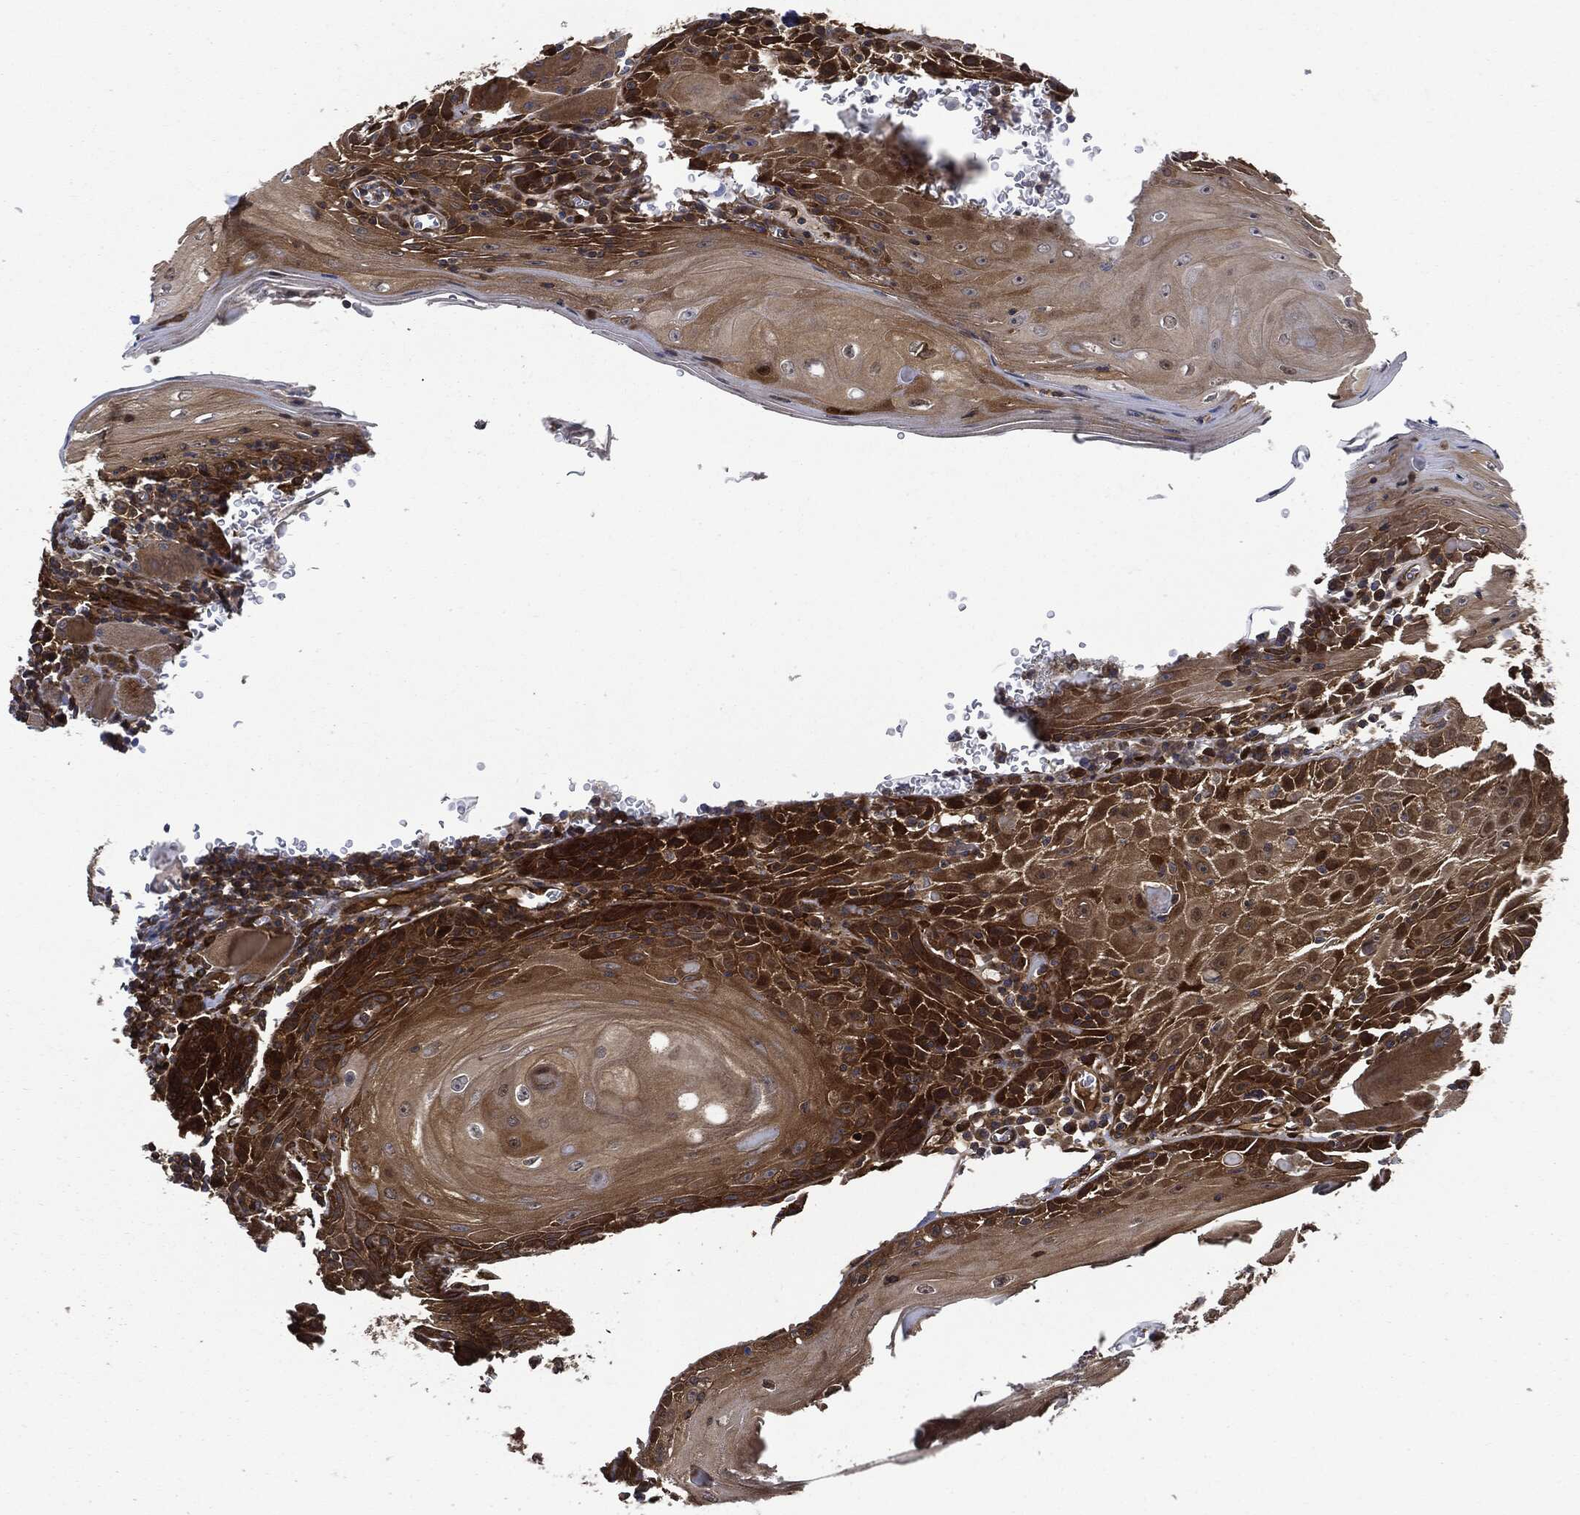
{"staining": {"intensity": "strong", "quantity": ">75%", "location": "cytoplasmic/membranous"}, "tissue": "head and neck cancer", "cell_type": "Tumor cells", "image_type": "cancer", "snomed": [{"axis": "morphology", "description": "Normal tissue, NOS"}, {"axis": "morphology", "description": "Squamous cell carcinoma, NOS"}, {"axis": "topography", "description": "Oral tissue"}, {"axis": "topography", "description": "Head-Neck"}], "caption": "A photomicrograph showing strong cytoplasmic/membranous expression in approximately >75% of tumor cells in head and neck cancer, as visualized by brown immunohistochemical staining.", "gene": "XPNPEP1", "patient": {"sex": "male", "age": 52}}